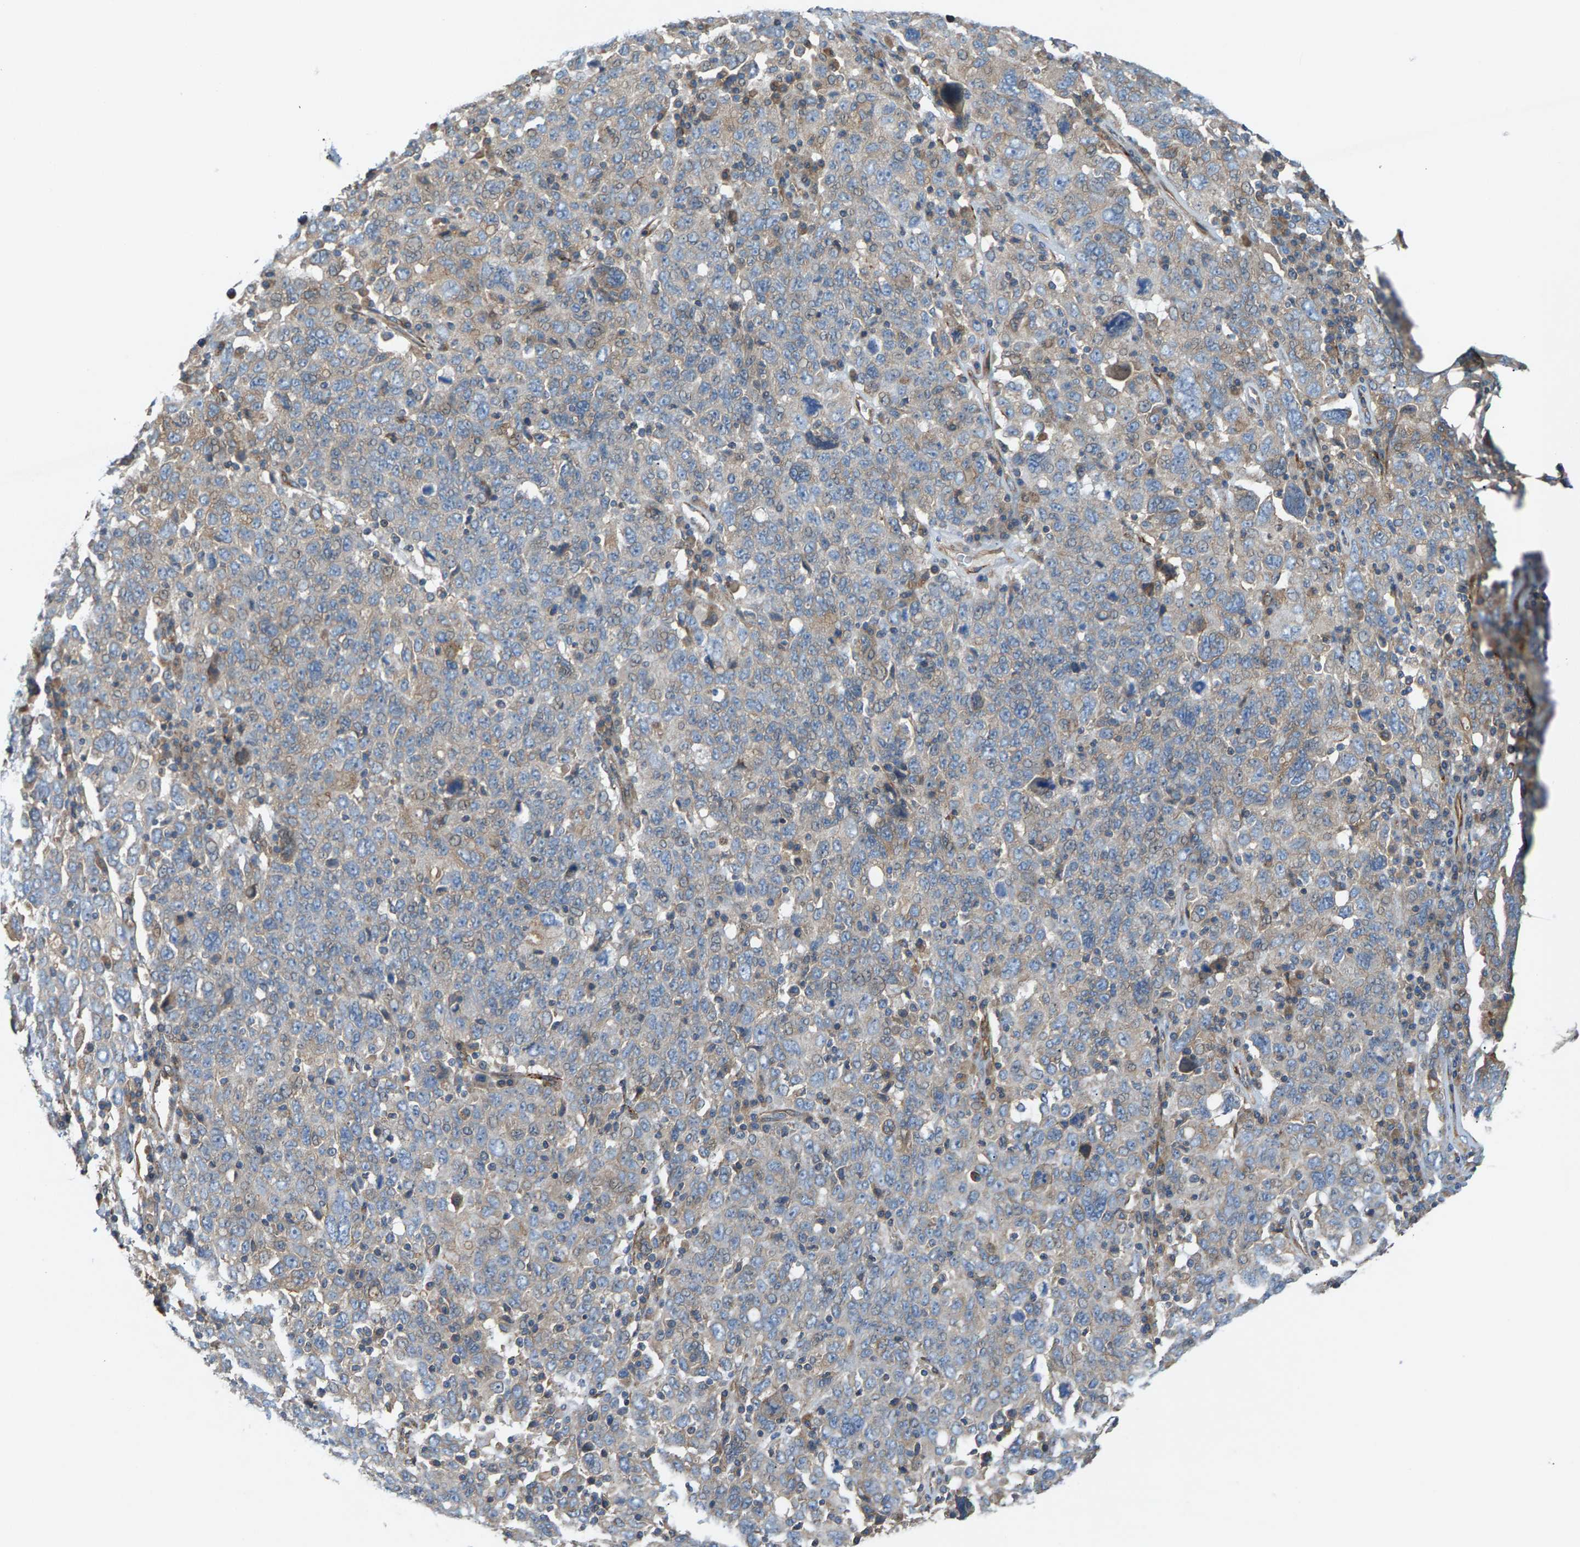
{"staining": {"intensity": "negative", "quantity": "none", "location": "none"}, "tissue": "ovarian cancer", "cell_type": "Tumor cells", "image_type": "cancer", "snomed": [{"axis": "morphology", "description": "Carcinoma, endometroid"}, {"axis": "topography", "description": "Ovary"}], "caption": "The histopathology image demonstrates no staining of tumor cells in ovarian cancer. (Stains: DAB (3,3'-diaminobenzidine) IHC with hematoxylin counter stain, Microscopy: brightfield microscopy at high magnification).", "gene": "PDCL", "patient": {"sex": "female", "age": 62}}